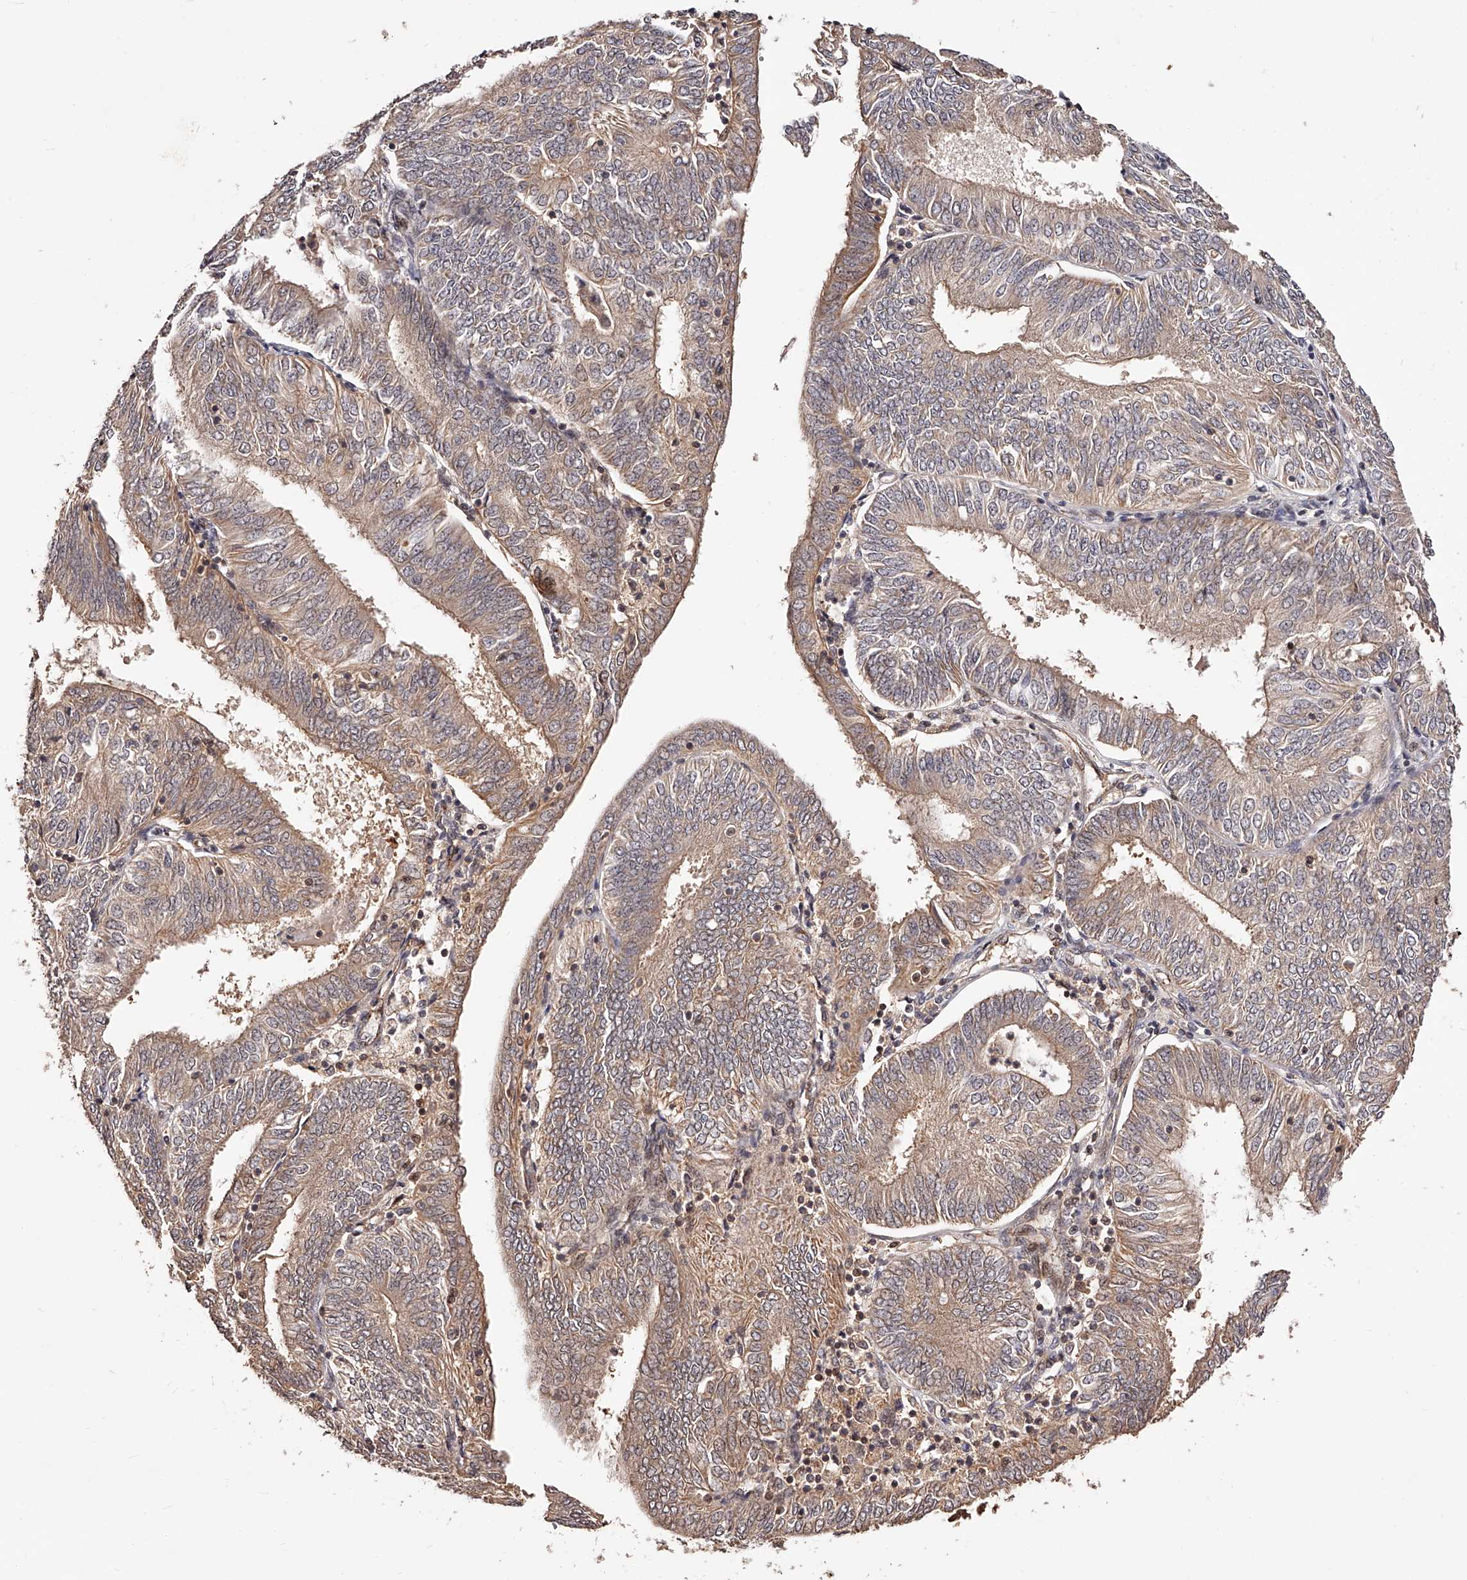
{"staining": {"intensity": "weak", "quantity": ">75%", "location": "cytoplasmic/membranous"}, "tissue": "endometrial cancer", "cell_type": "Tumor cells", "image_type": "cancer", "snomed": [{"axis": "morphology", "description": "Adenocarcinoma, NOS"}, {"axis": "topography", "description": "Endometrium"}], "caption": "IHC of endometrial cancer (adenocarcinoma) demonstrates low levels of weak cytoplasmic/membranous positivity in about >75% of tumor cells.", "gene": "CUL7", "patient": {"sex": "female", "age": 58}}